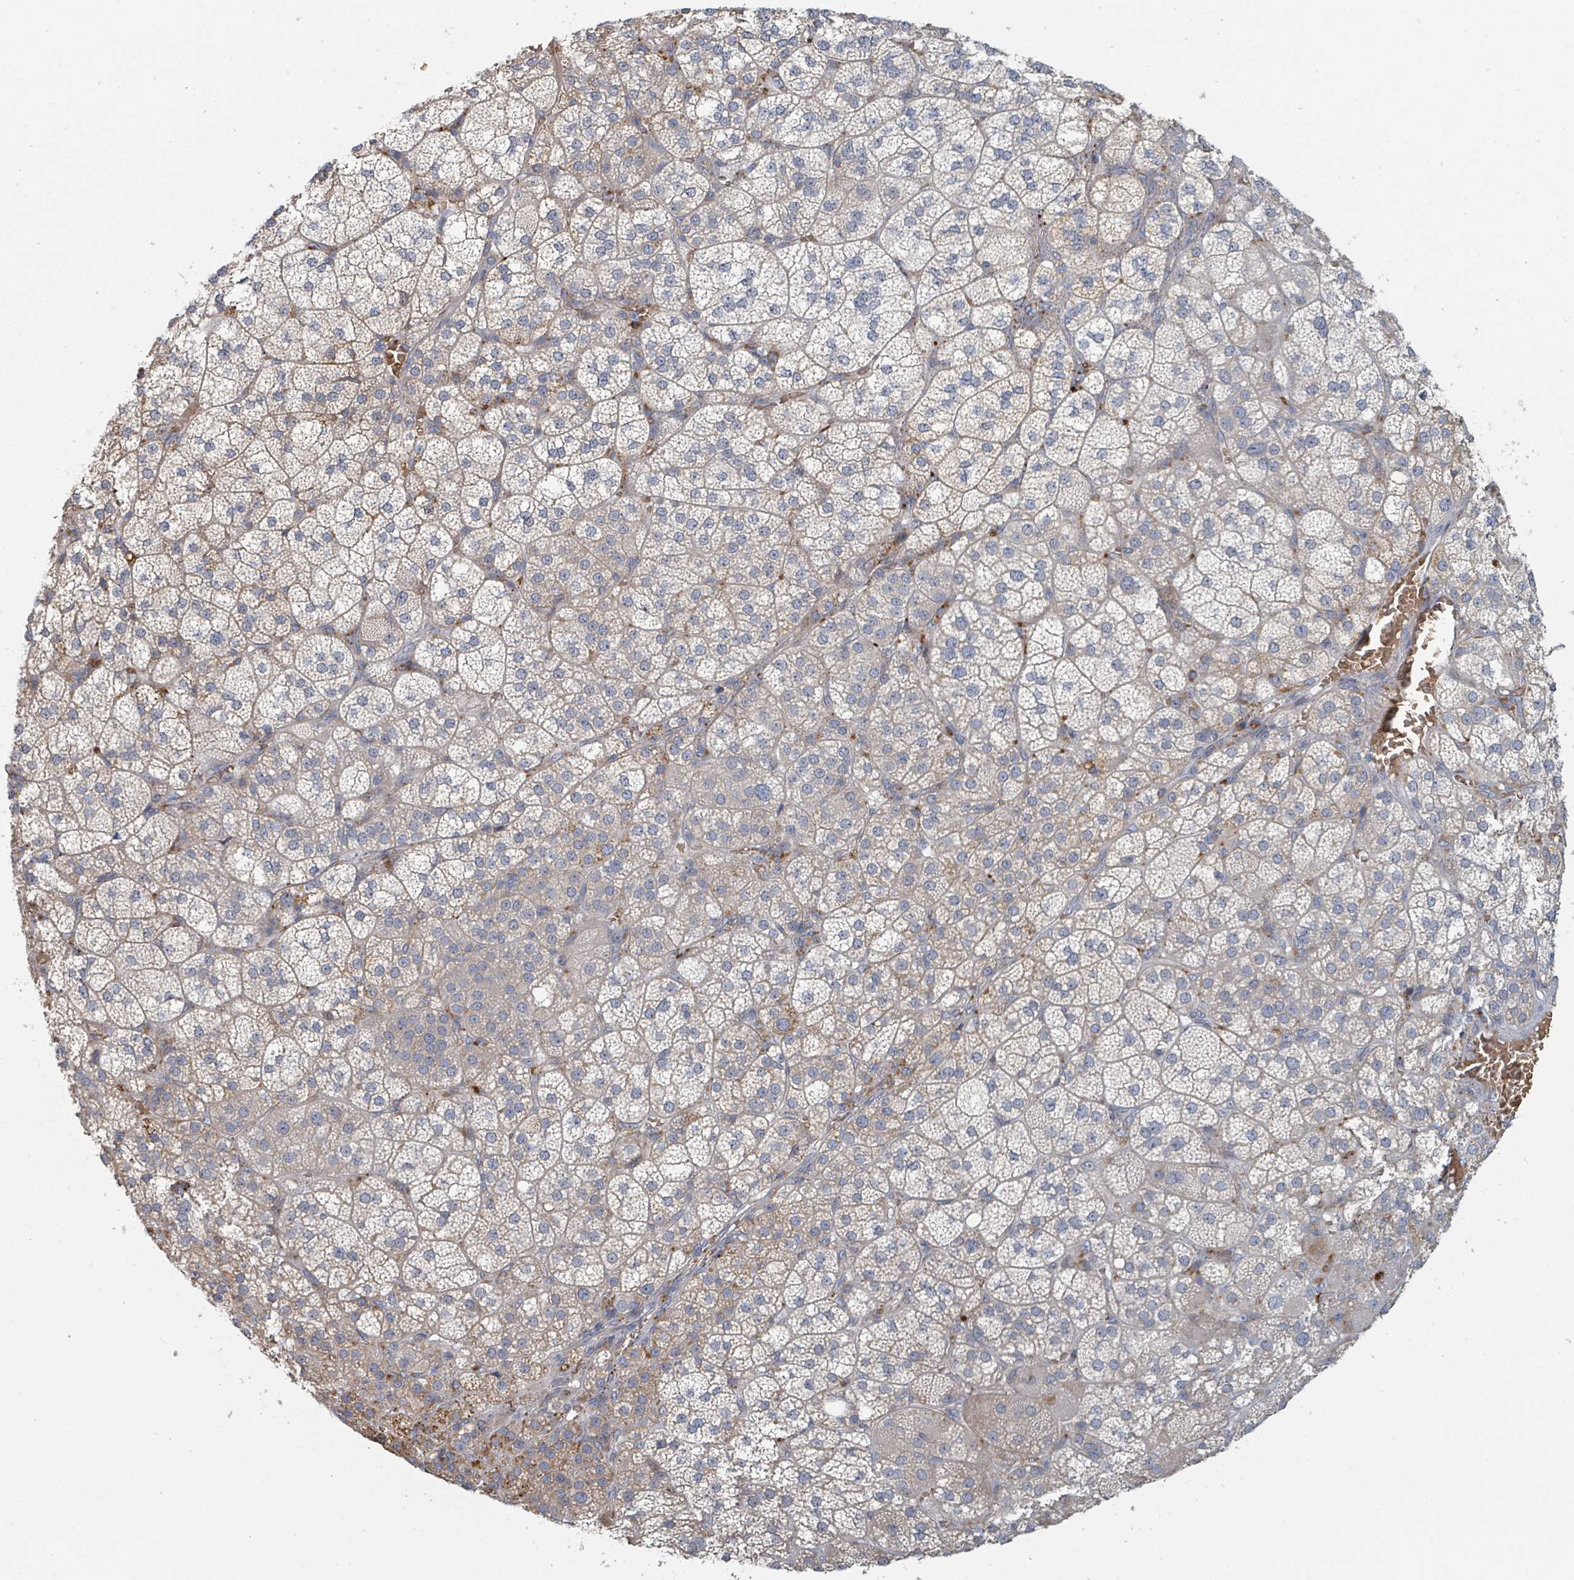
{"staining": {"intensity": "moderate", "quantity": "25%-75%", "location": "cytoplasmic/membranous"}, "tissue": "adrenal gland", "cell_type": "Glandular cells", "image_type": "normal", "snomed": [{"axis": "morphology", "description": "Normal tissue, NOS"}, {"axis": "topography", "description": "Adrenal gland"}], "caption": "Protein staining of normal adrenal gland shows moderate cytoplasmic/membranous expression in approximately 25%-75% of glandular cells.", "gene": "TRPC4AP", "patient": {"sex": "female", "age": 60}}